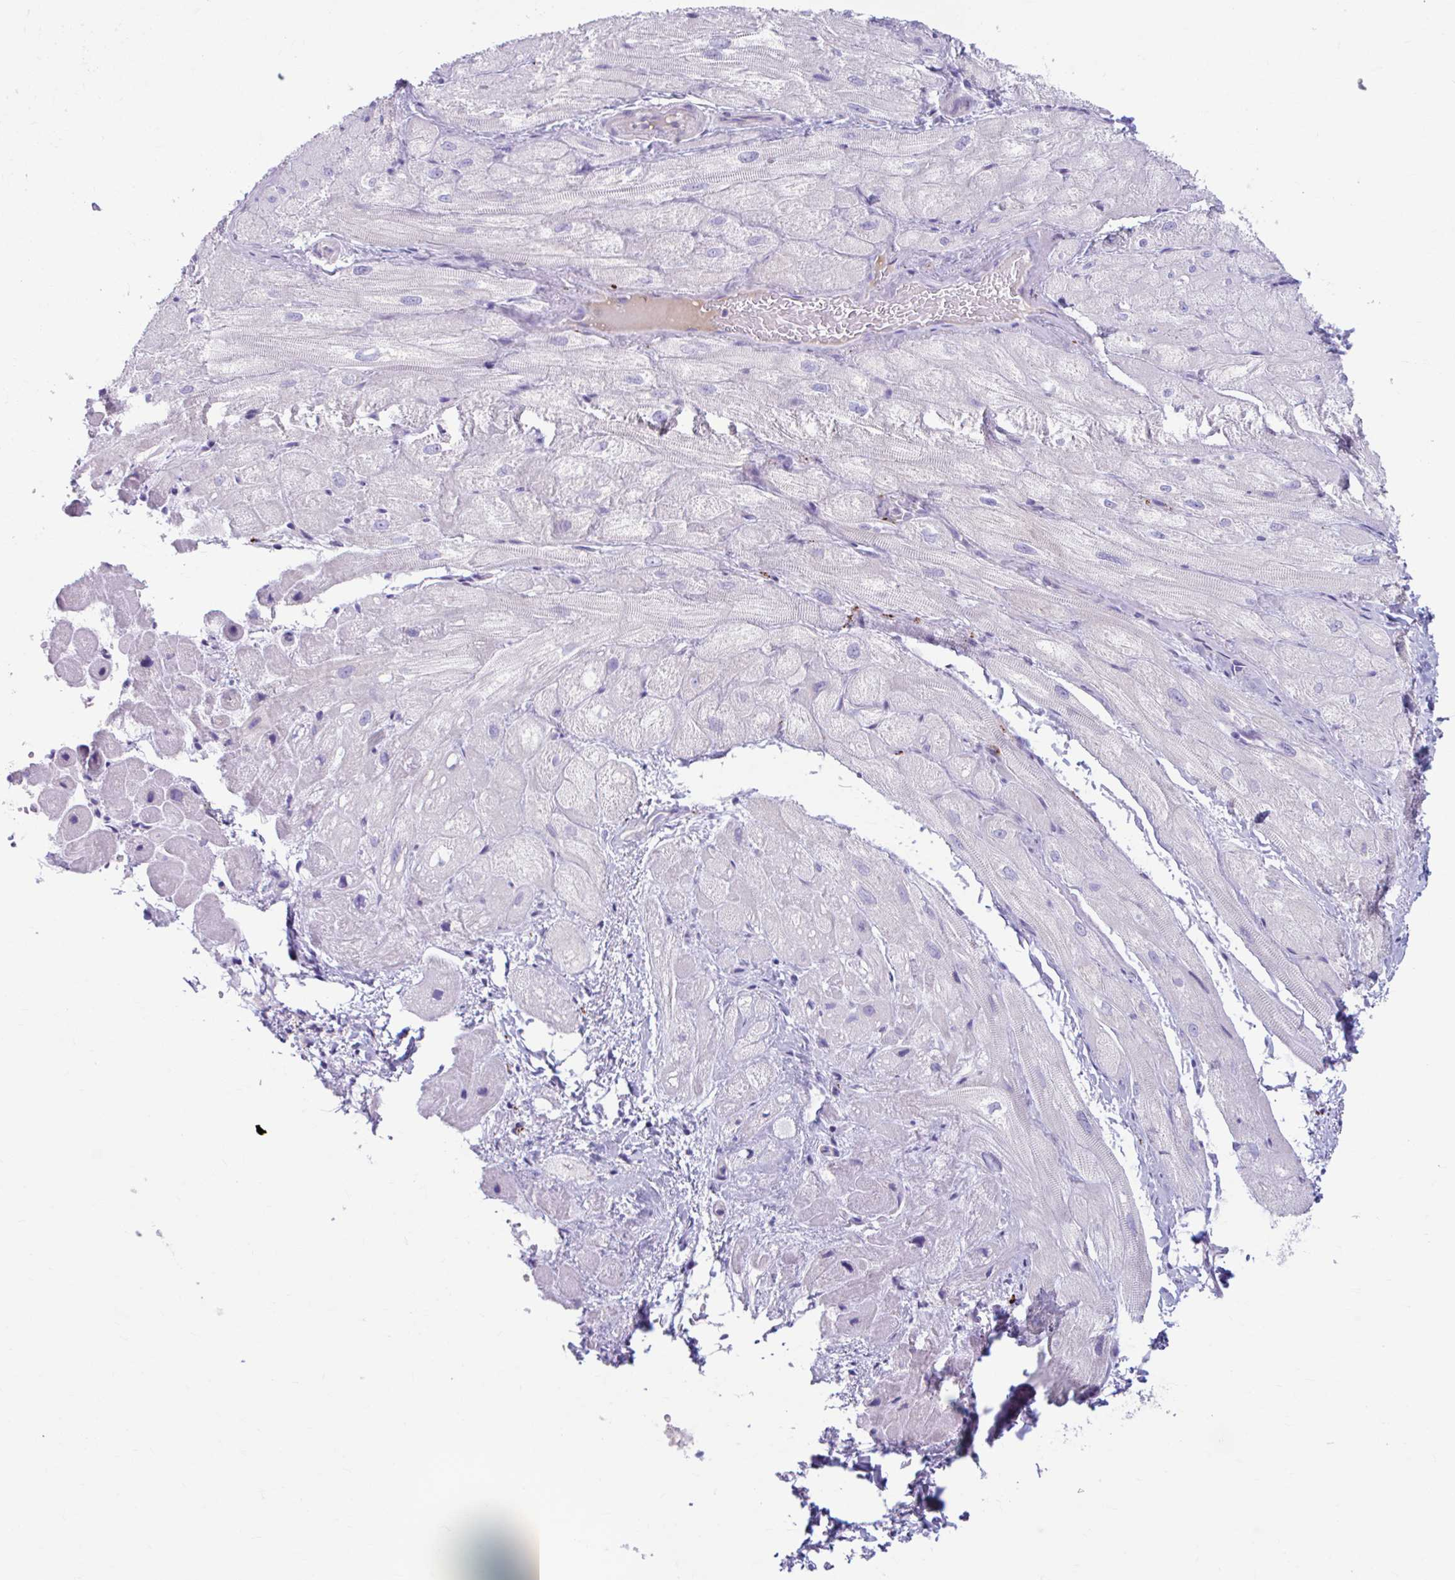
{"staining": {"intensity": "negative", "quantity": "none", "location": "none"}, "tissue": "heart muscle", "cell_type": "Cardiomyocytes", "image_type": "normal", "snomed": [{"axis": "morphology", "description": "Normal tissue, NOS"}, {"axis": "topography", "description": "Heart"}], "caption": "DAB immunohistochemical staining of unremarkable heart muscle reveals no significant staining in cardiomyocytes.", "gene": "C12orf71", "patient": {"sex": "male", "age": 62}}